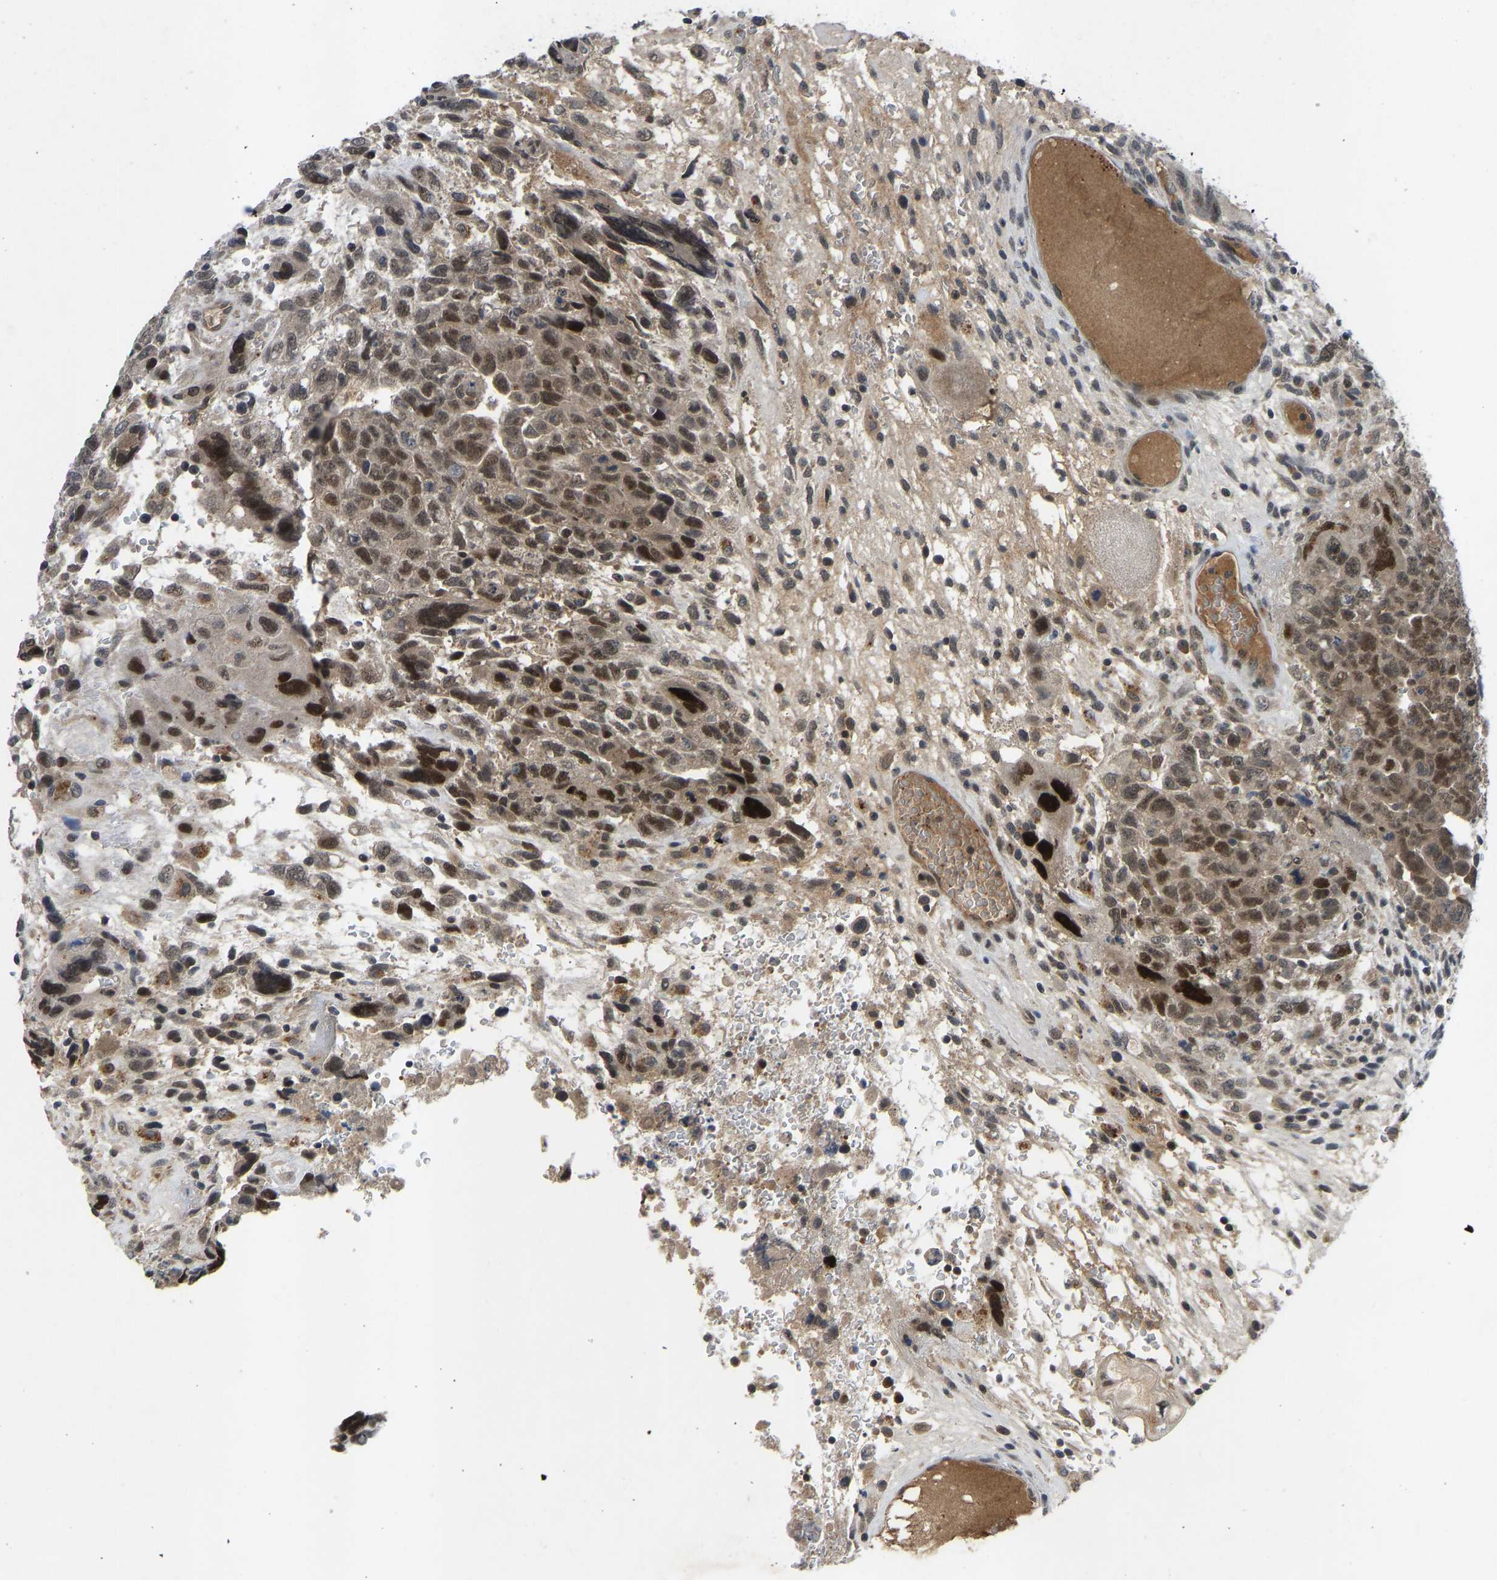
{"staining": {"intensity": "strong", "quantity": "25%-75%", "location": "nuclear"}, "tissue": "testis cancer", "cell_type": "Tumor cells", "image_type": "cancer", "snomed": [{"axis": "morphology", "description": "Carcinoma, Embryonal, NOS"}, {"axis": "topography", "description": "Testis"}], "caption": "DAB immunohistochemical staining of testis embryonal carcinoma shows strong nuclear protein positivity in approximately 25%-75% of tumor cells.", "gene": "ZNF251", "patient": {"sex": "male", "age": 28}}